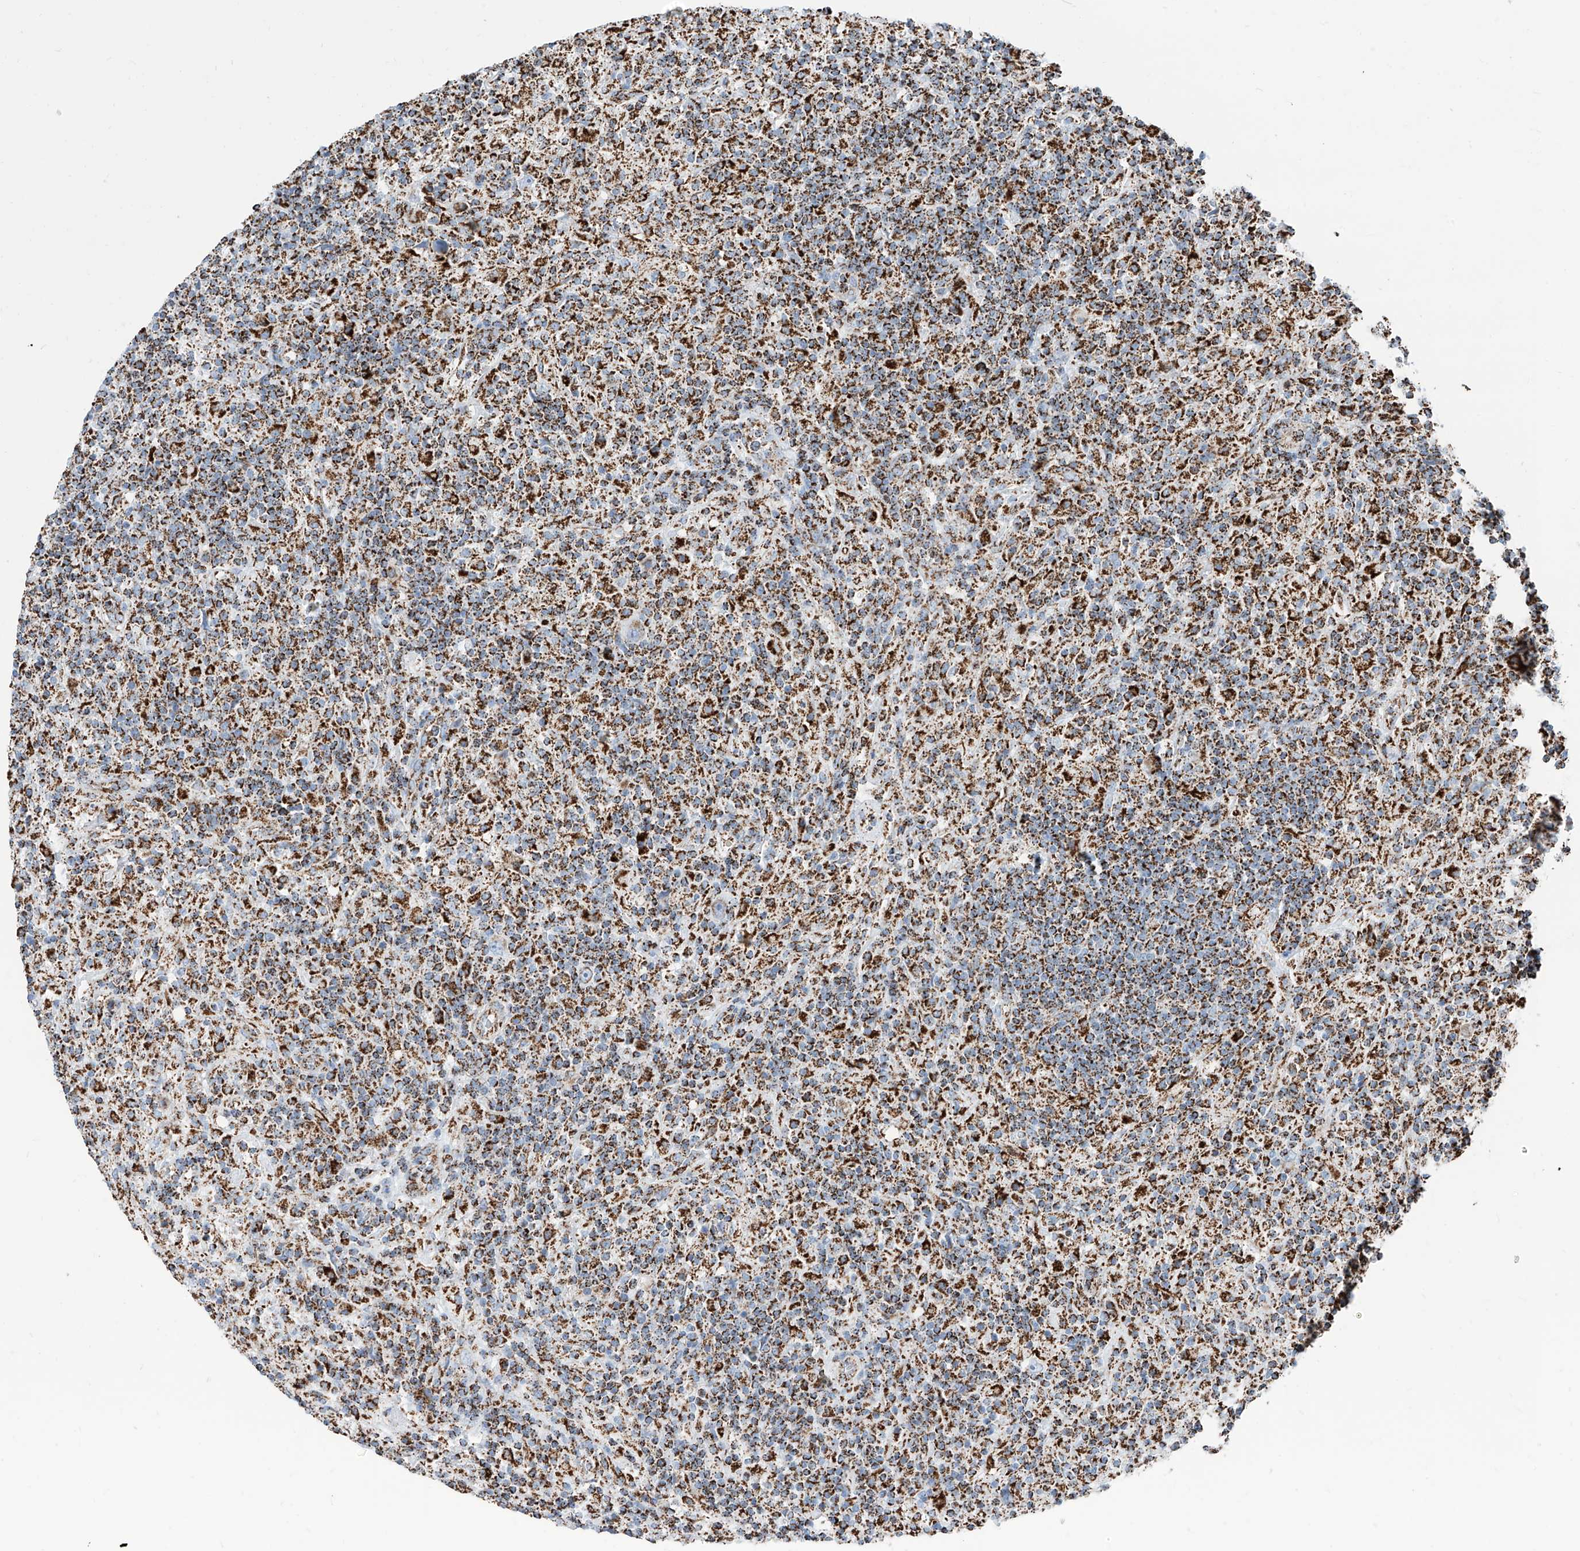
{"staining": {"intensity": "strong", "quantity": ">75%", "location": "cytoplasmic/membranous"}, "tissue": "lymphoma", "cell_type": "Tumor cells", "image_type": "cancer", "snomed": [{"axis": "morphology", "description": "Hodgkin's disease, NOS"}, {"axis": "topography", "description": "Lymph node"}], "caption": "A brown stain shows strong cytoplasmic/membranous positivity of a protein in lymphoma tumor cells.", "gene": "COX5B", "patient": {"sex": "male", "age": 70}}